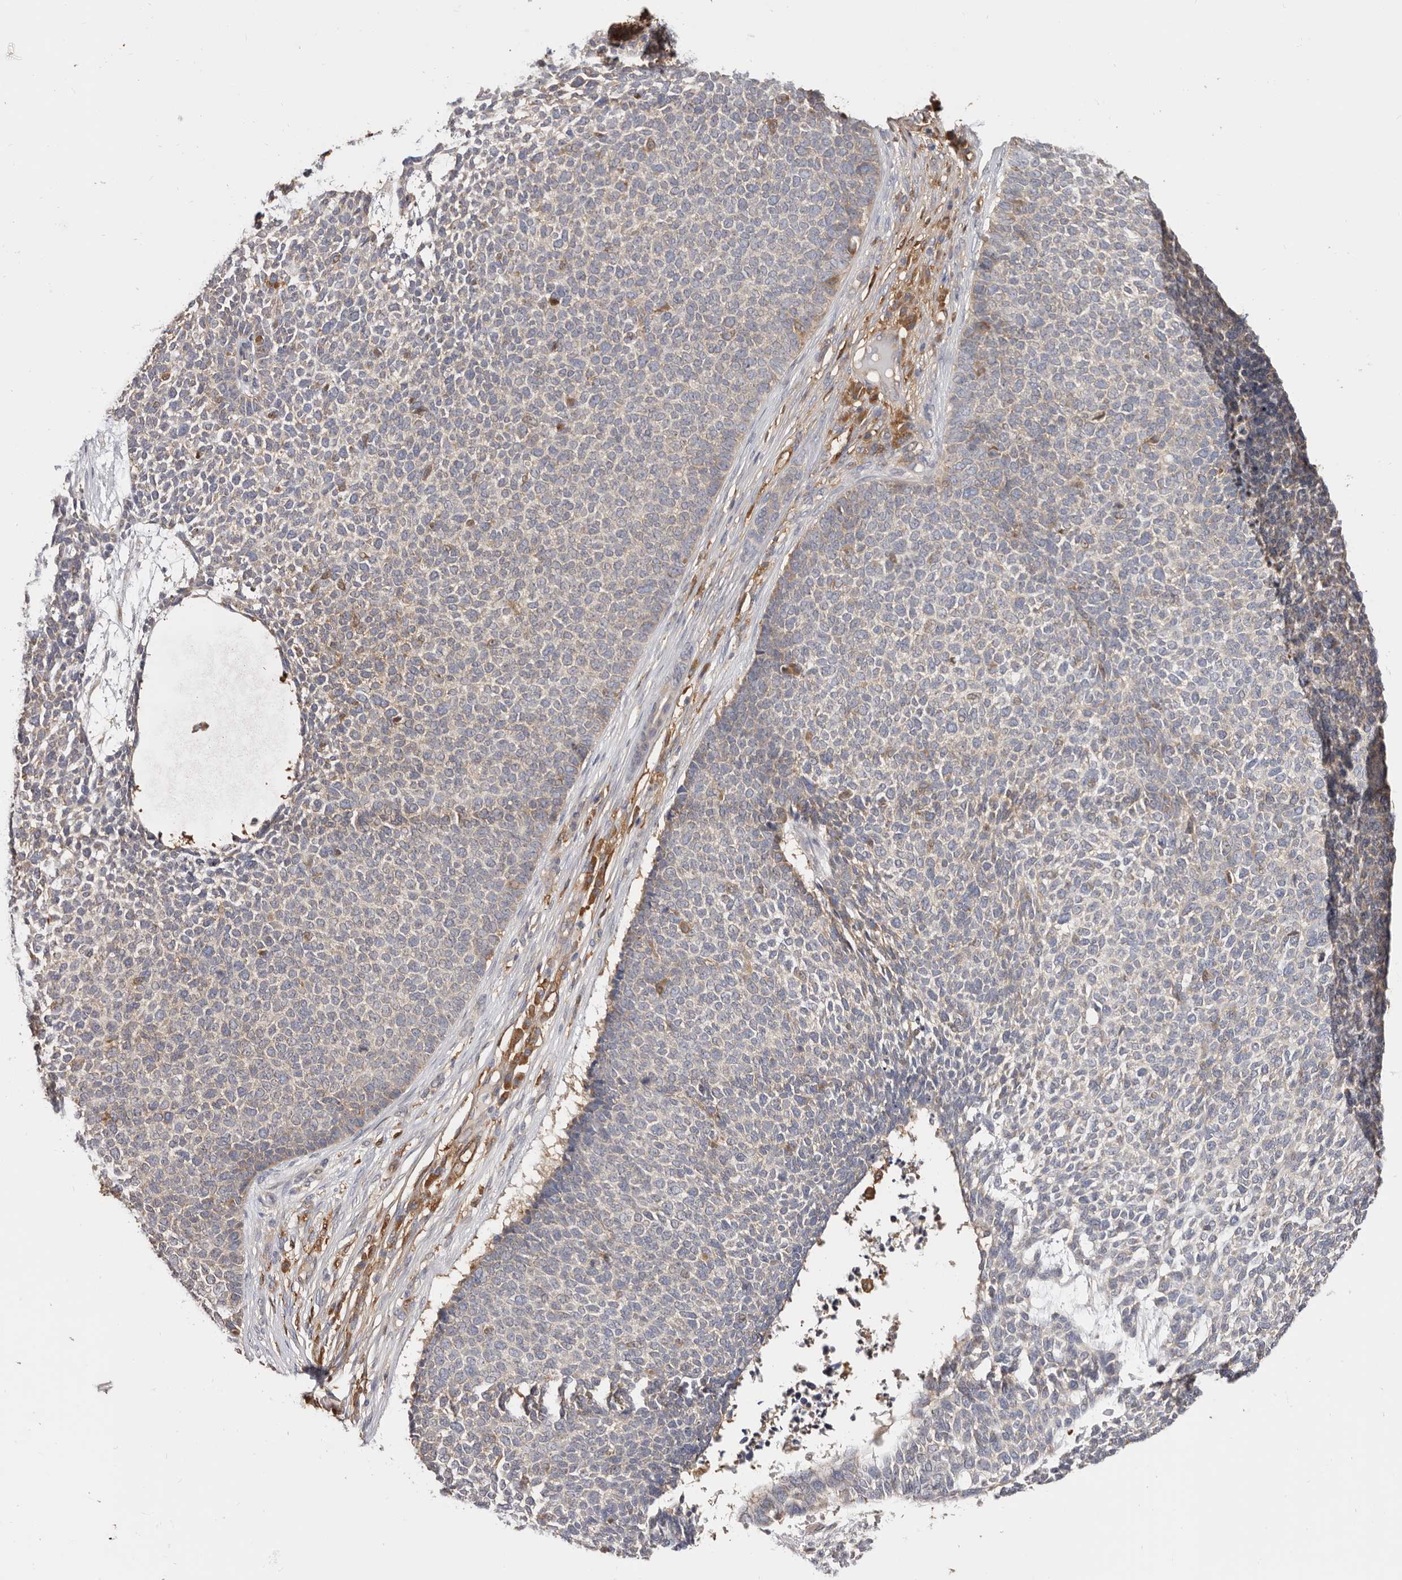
{"staining": {"intensity": "weak", "quantity": "25%-75%", "location": "cytoplasmic/membranous"}, "tissue": "skin cancer", "cell_type": "Tumor cells", "image_type": "cancer", "snomed": [{"axis": "morphology", "description": "Basal cell carcinoma"}, {"axis": "topography", "description": "Skin"}], "caption": "Skin basal cell carcinoma stained for a protein (brown) displays weak cytoplasmic/membranous positive positivity in approximately 25%-75% of tumor cells.", "gene": "LAP3", "patient": {"sex": "female", "age": 84}}